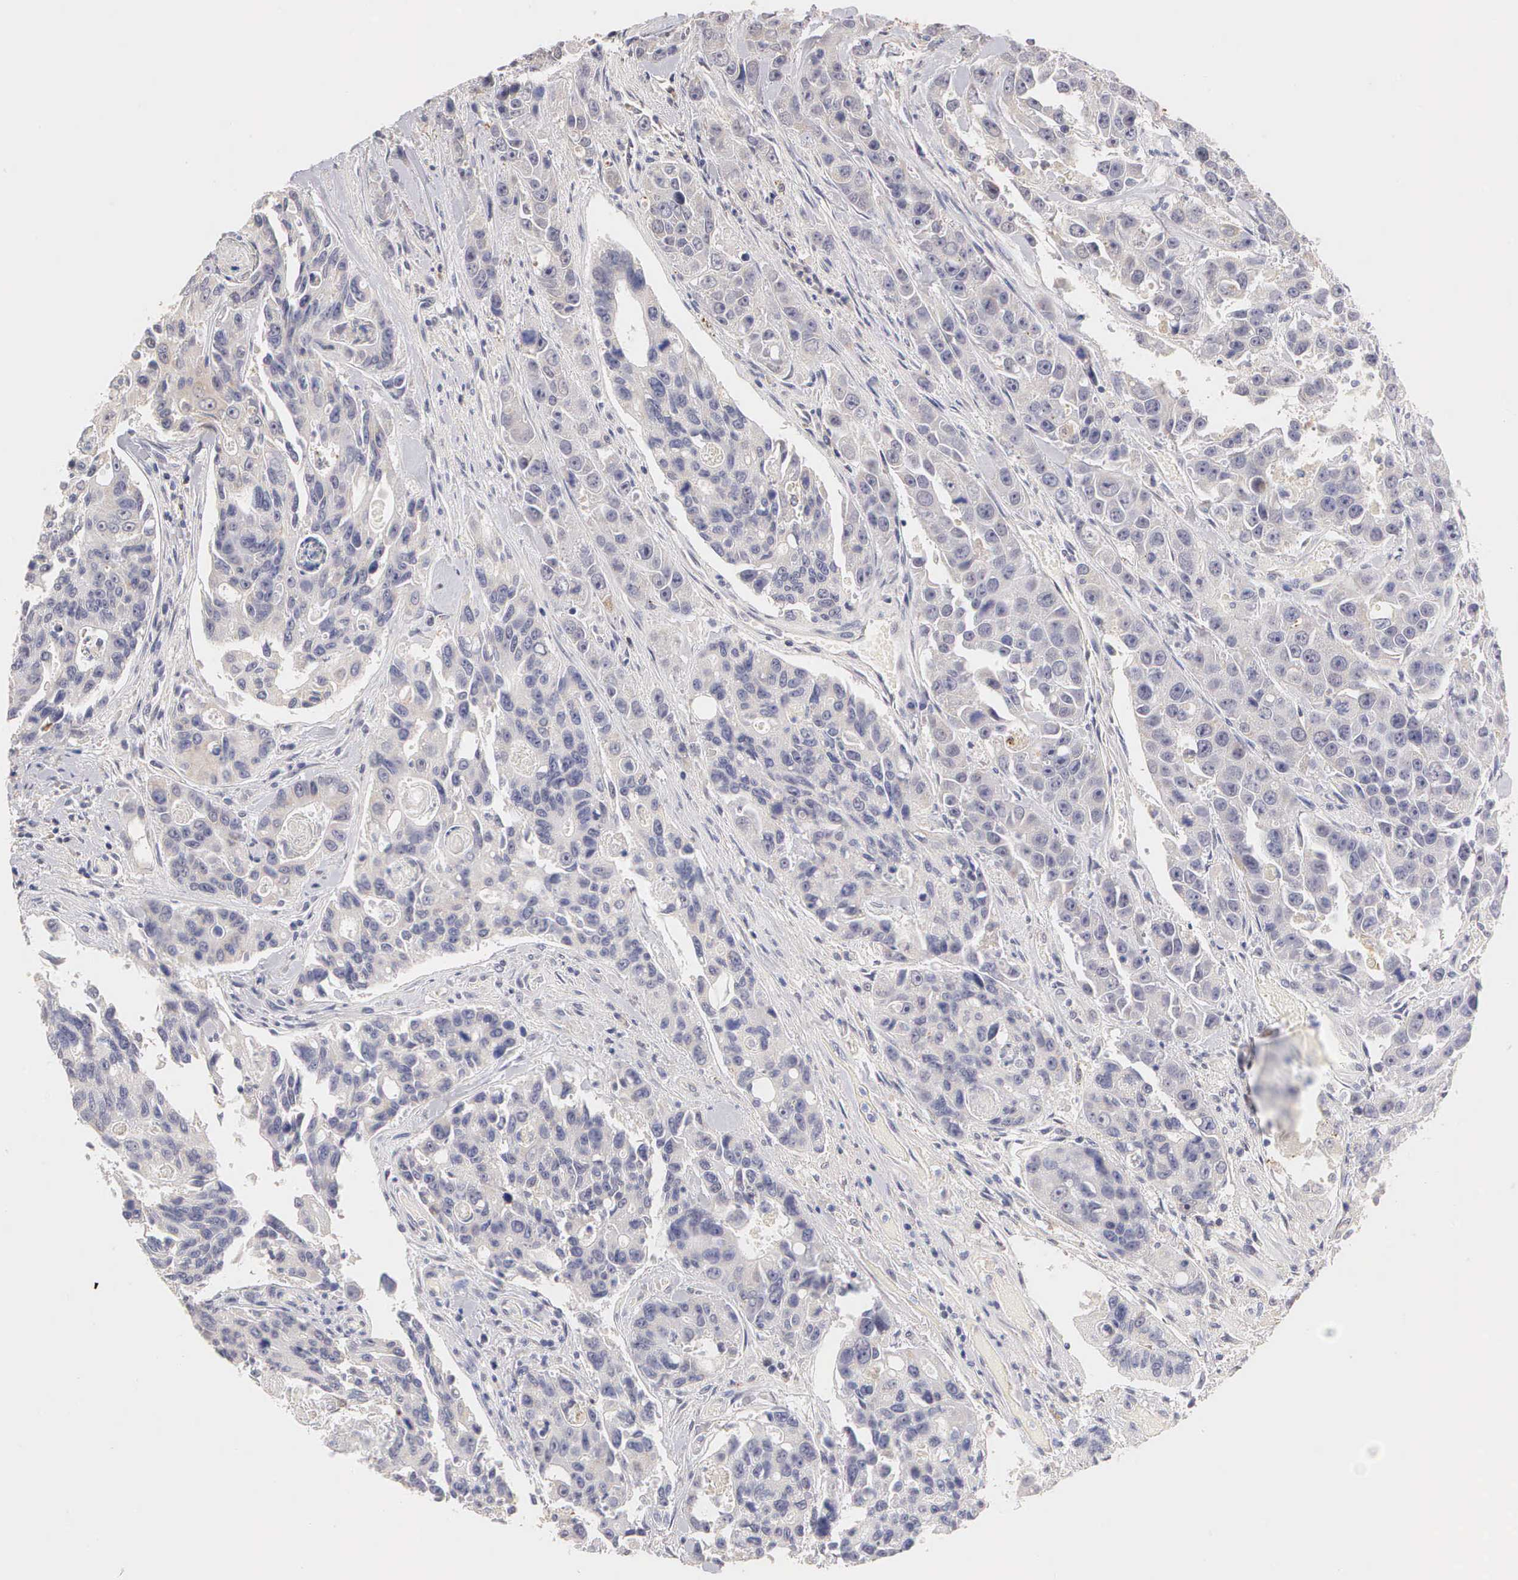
{"staining": {"intensity": "weak", "quantity": "<25%", "location": "cytoplasmic/membranous"}, "tissue": "colorectal cancer", "cell_type": "Tumor cells", "image_type": "cancer", "snomed": [{"axis": "morphology", "description": "Adenocarcinoma, NOS"}, {"axis": "topography", "description": "Colon"}], "caption": "Photomicrograph shows no protein positivity in tumor cells of adenocarcinoma (colorectal) tissue. (DAB (3,3'-diaminobenzidine) immunohistochemistry, high magnification).", "gene": "ESR1", "patient": {"sex": "female", "age": 86}}